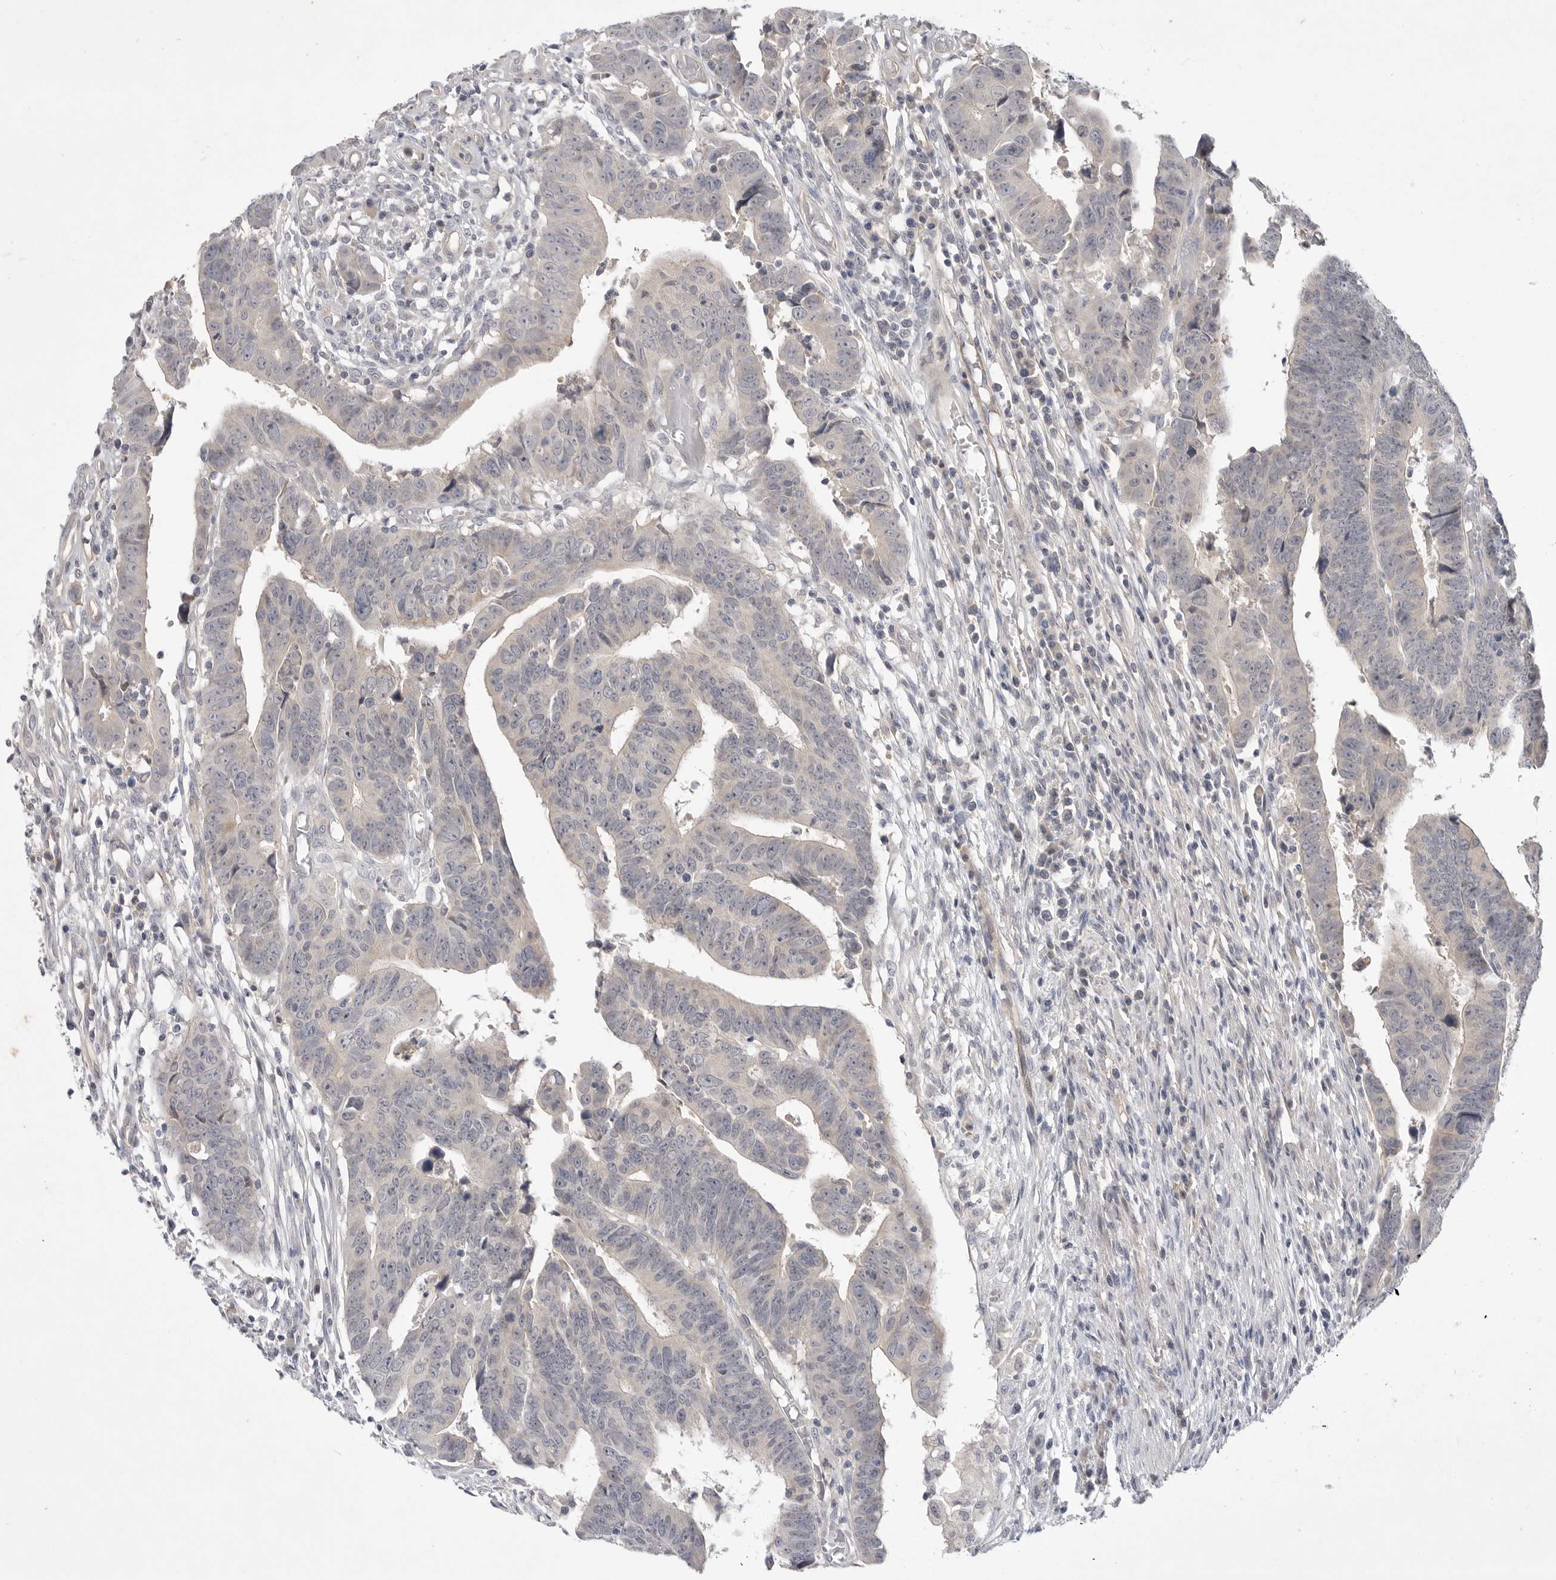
{"staining": {"intensity": "negative", "quantity": "none", "location": "none"}, "tissue": "colorectal cancer", "cell_type": "Tumor cells", "image_type": "cancer", "snomed": [{"axis": "morphology", "description": "Adenocarcinoma, NOS"}, {"axis": "topography", "description": "Rectum"}], "caption": "A histopathology image of human colorectal cancer (adenocarcinoma) is negative for staining in tumor cells.", "gene": "ITGAD", "patient": {"sex": "female", "age": 65}}